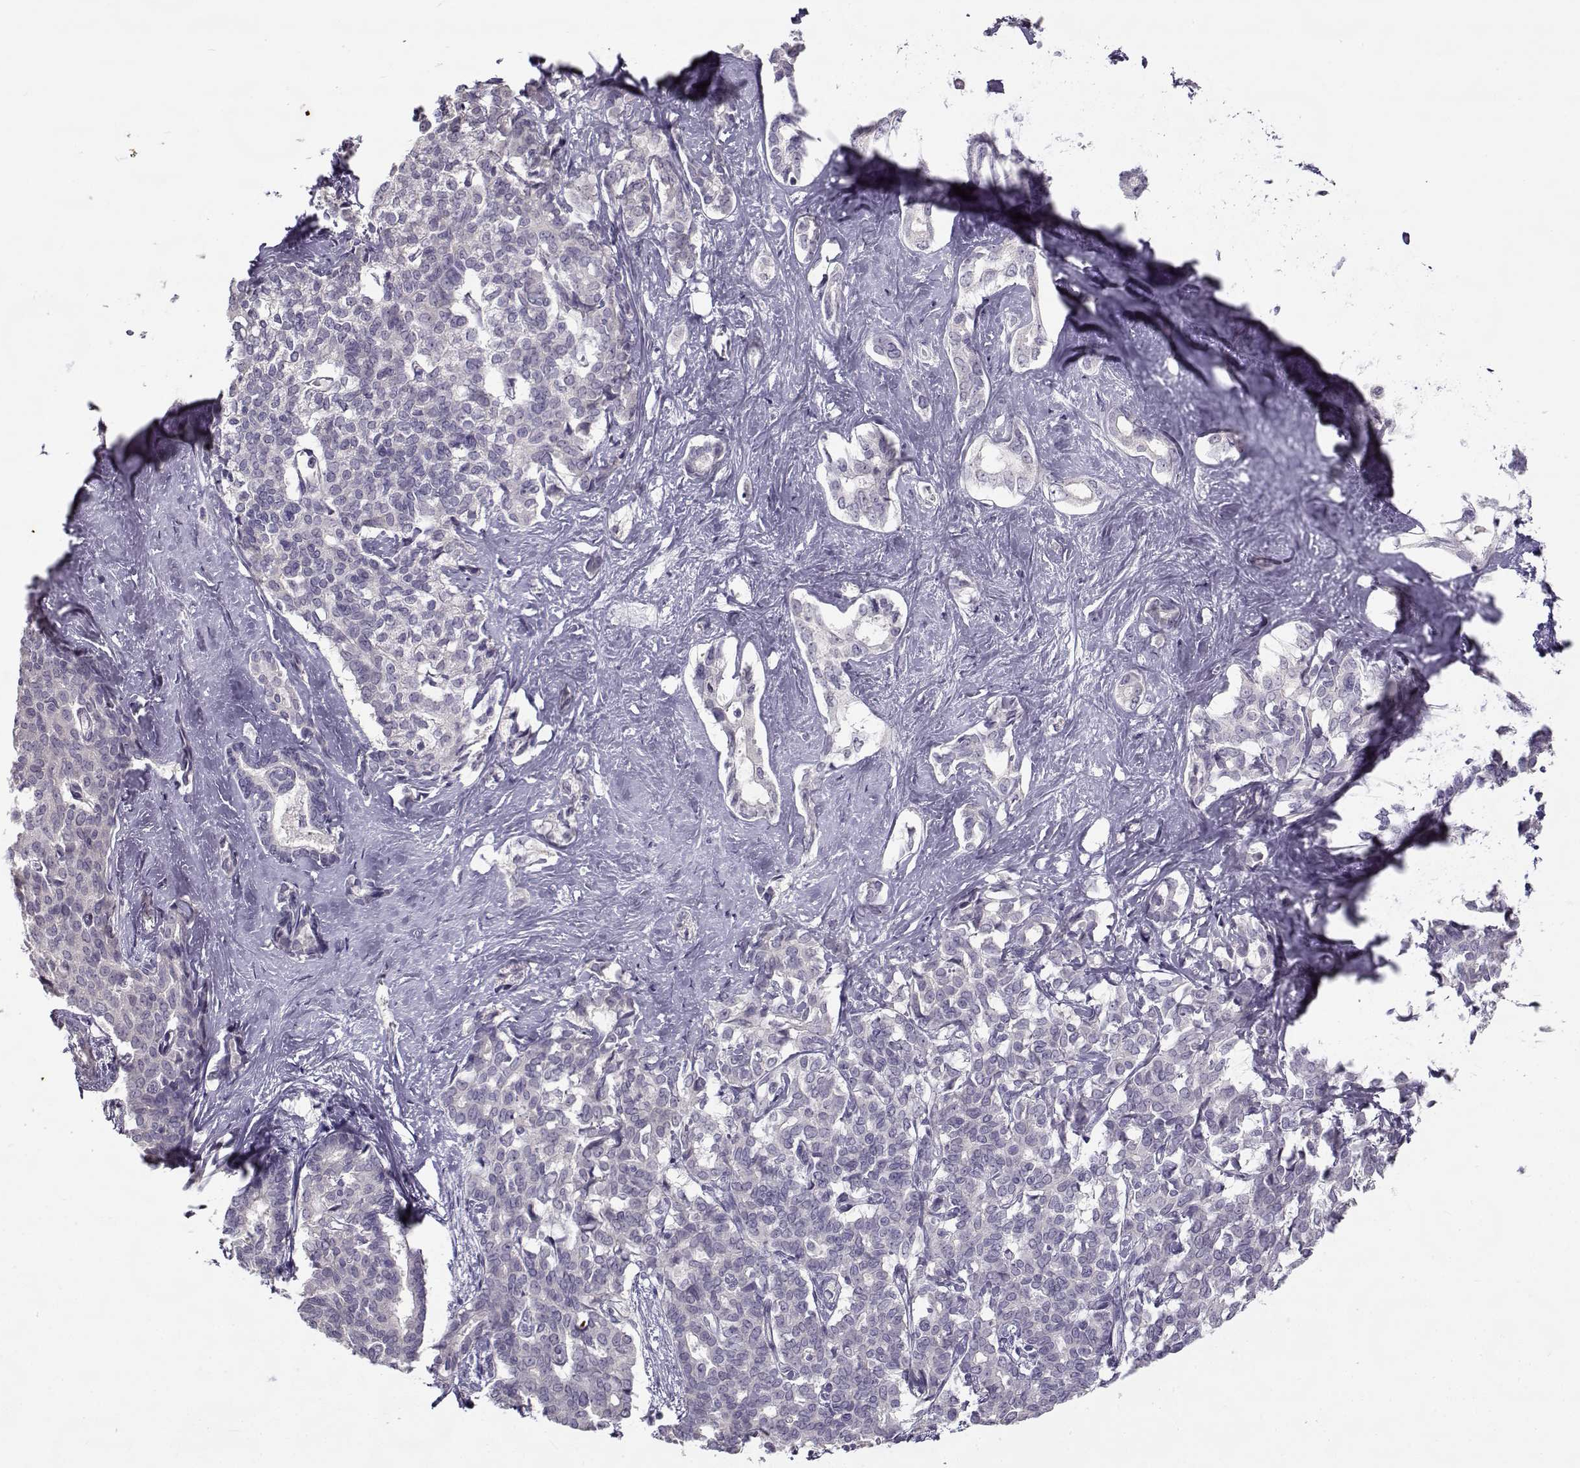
{"staining": {"intensity": "negative", "quantity": "none", "location": "none"}, "tissue": "liver cancer", "cell_type": "Tumor cells", "image_type": "cancer", "snomed": [{"axis": "morphology", "description": "Cholangiocarcinoma"}, {"axis": "topography", "description": "Liver"}], "caption": "Immunohistochemistry histopathology image of neoplastic tissue: liver cancer (cholangiocarcinoma) stained with DAB reveals no significant protein positivity in tumor cells. (Brightfield microscopy of DAB immunohistochemistry (IHC) at high magnification).", "gene": "TEX55", "patient": {"sex": "female", "age": 47}}